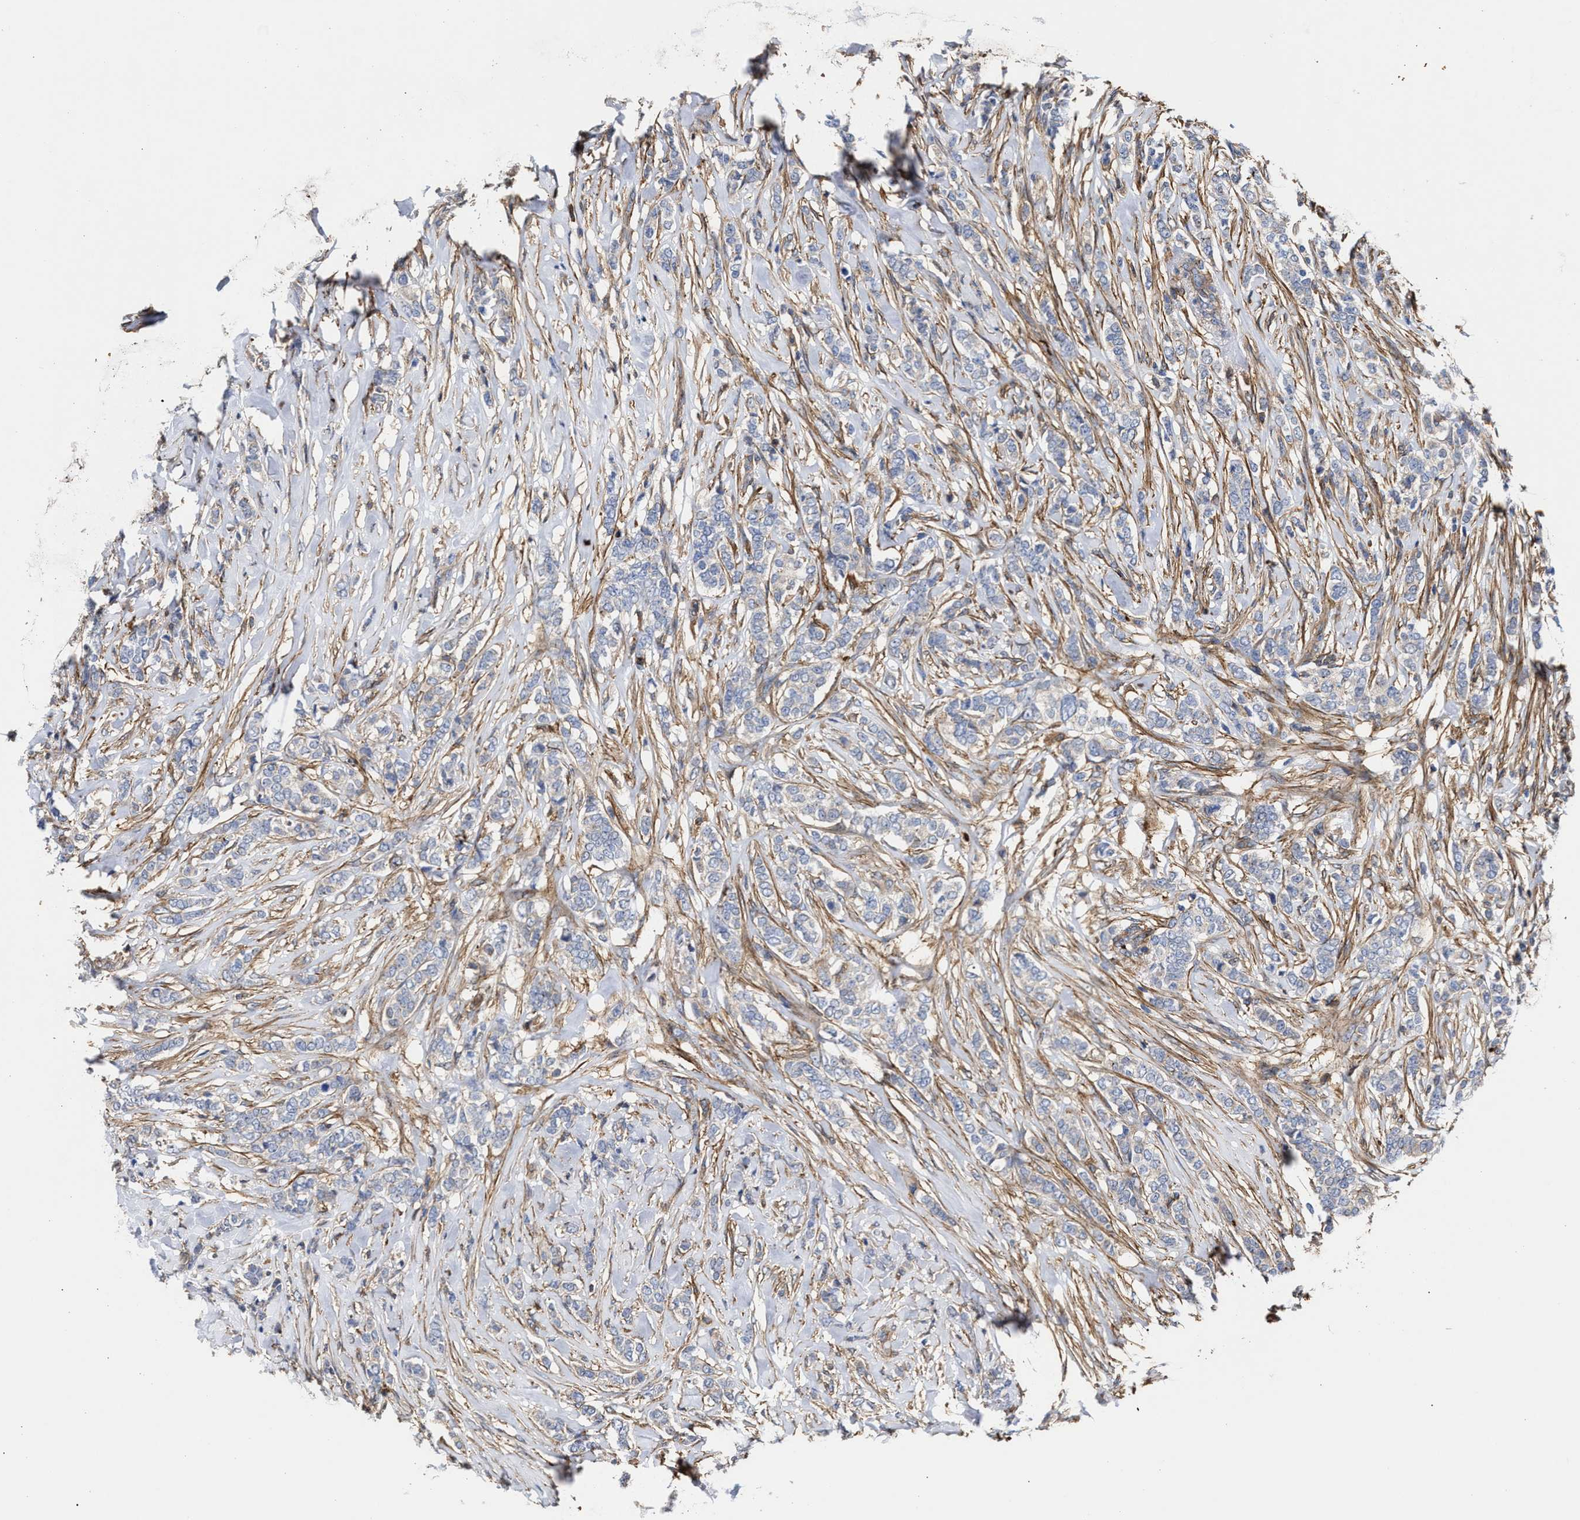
{"staining": {"intensity": "negative", "quantity": "none", "location": "none"}, "tissue": "breast cancer", "cell_type": "Tumor cells", "image_type": "cancer", "snomed": [{"axis": "morphology", "description": "Lobular carcinoma"}, {"axis": "topography", "description": "Skin"}, {"axis": "topography", "description": "Breast"}], "caption": "Breast cancer was stained to show a protein in brown. There is no significant expression in tumor cells.", "gene": "HS3ST5", "patient": {"sex": "female", "age": 46}}